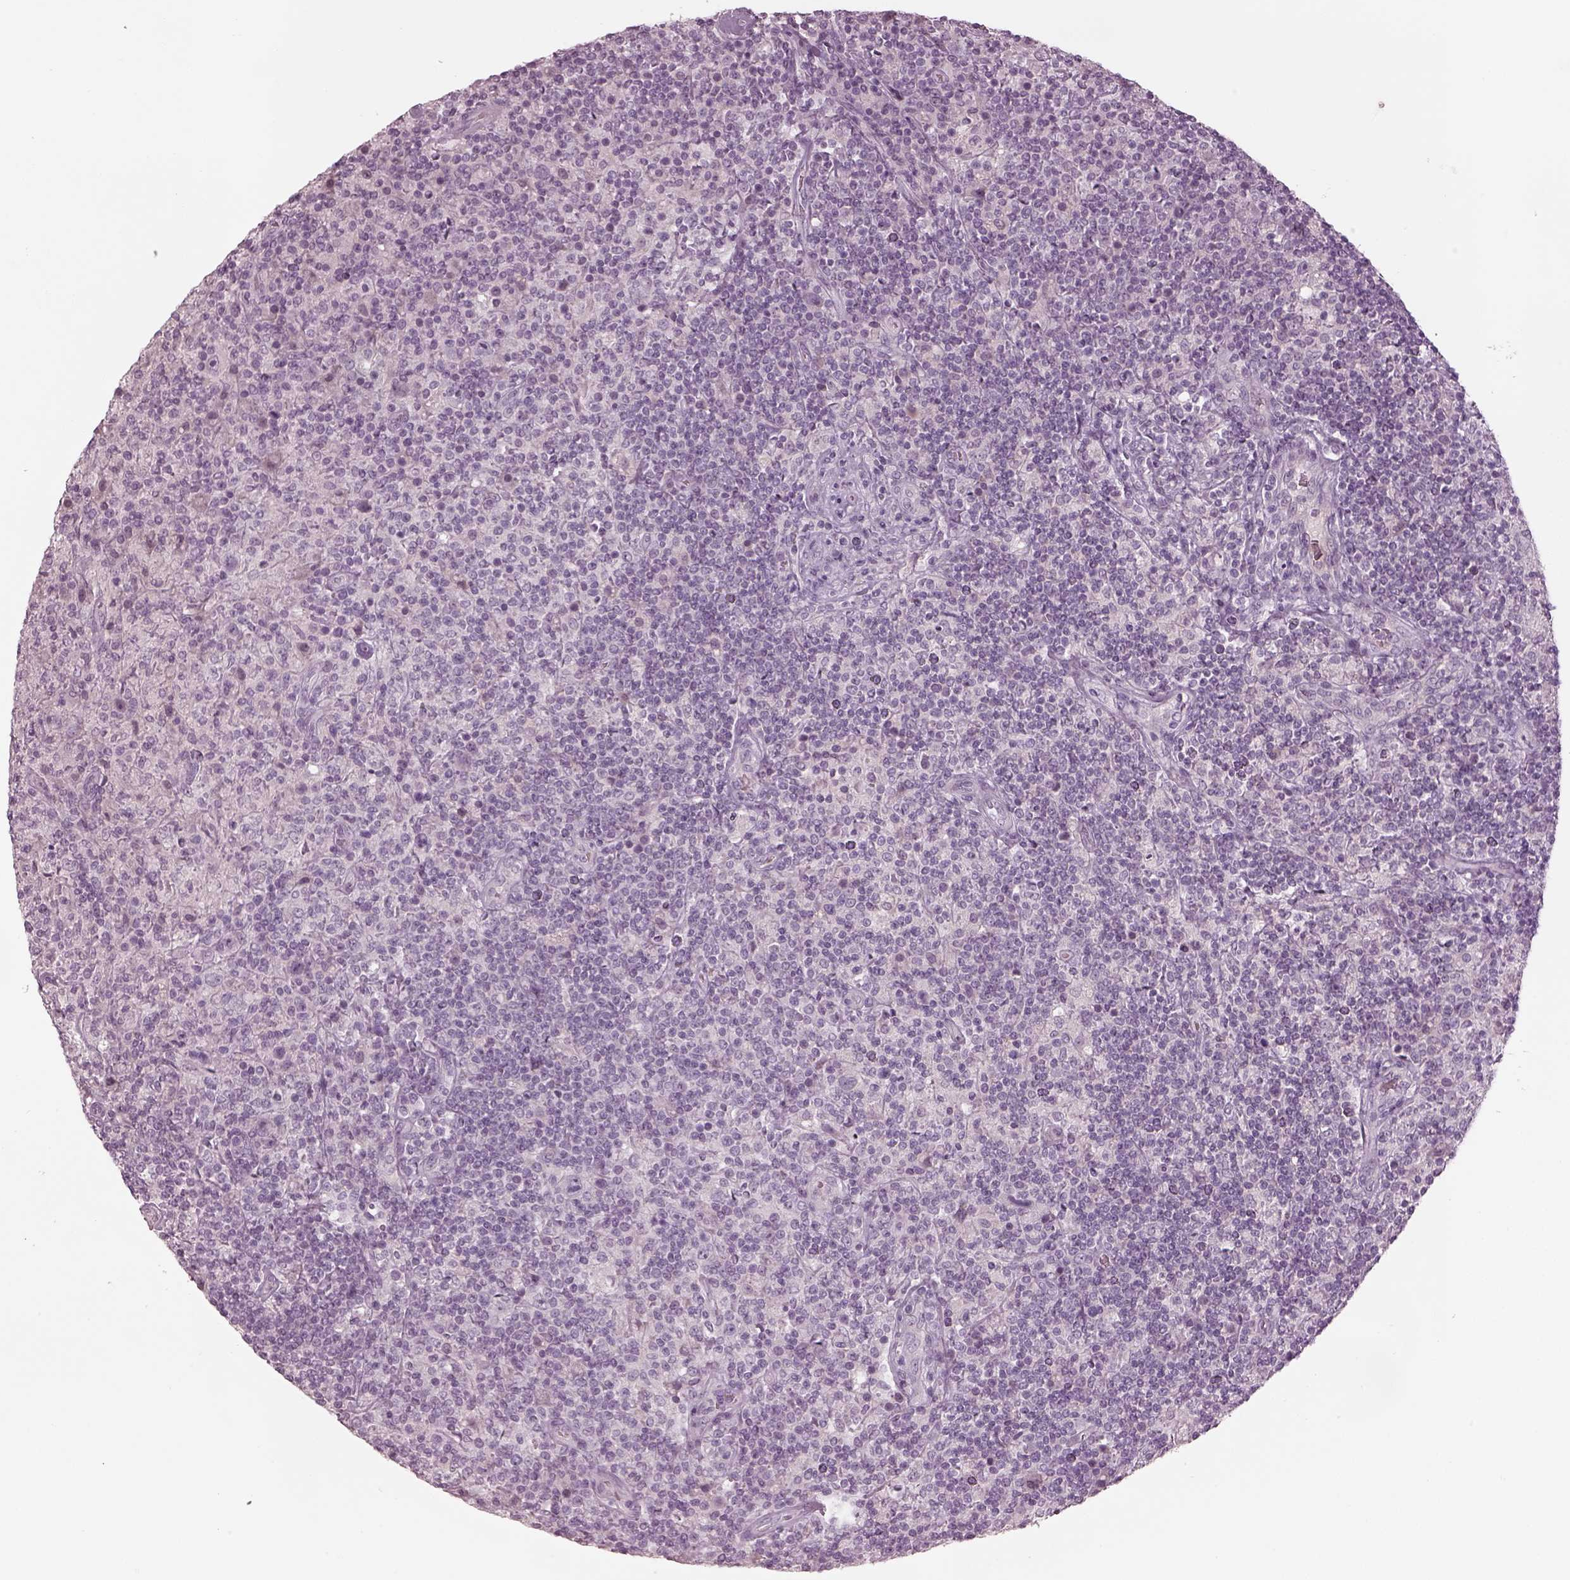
{"staining": {"intensity": "negative", "quantity": "none", "location": "none"}, "tissue": "lymphoma", "cell_type": "Tumor cells", "image_type": "cancer", "snomed": [{"axis": "morphology", "description": "Hodgkin's disease, NOS"}, {"axis": "topography", "description": "Lymph node"}], "caption": "High power microscopy photomicrograph of an IHC image of Hodgkin's disease, revealing no significant staining in tumor cells.", "gene": "SPATA6L", "patient": {"sex": "male", "age": 70}}